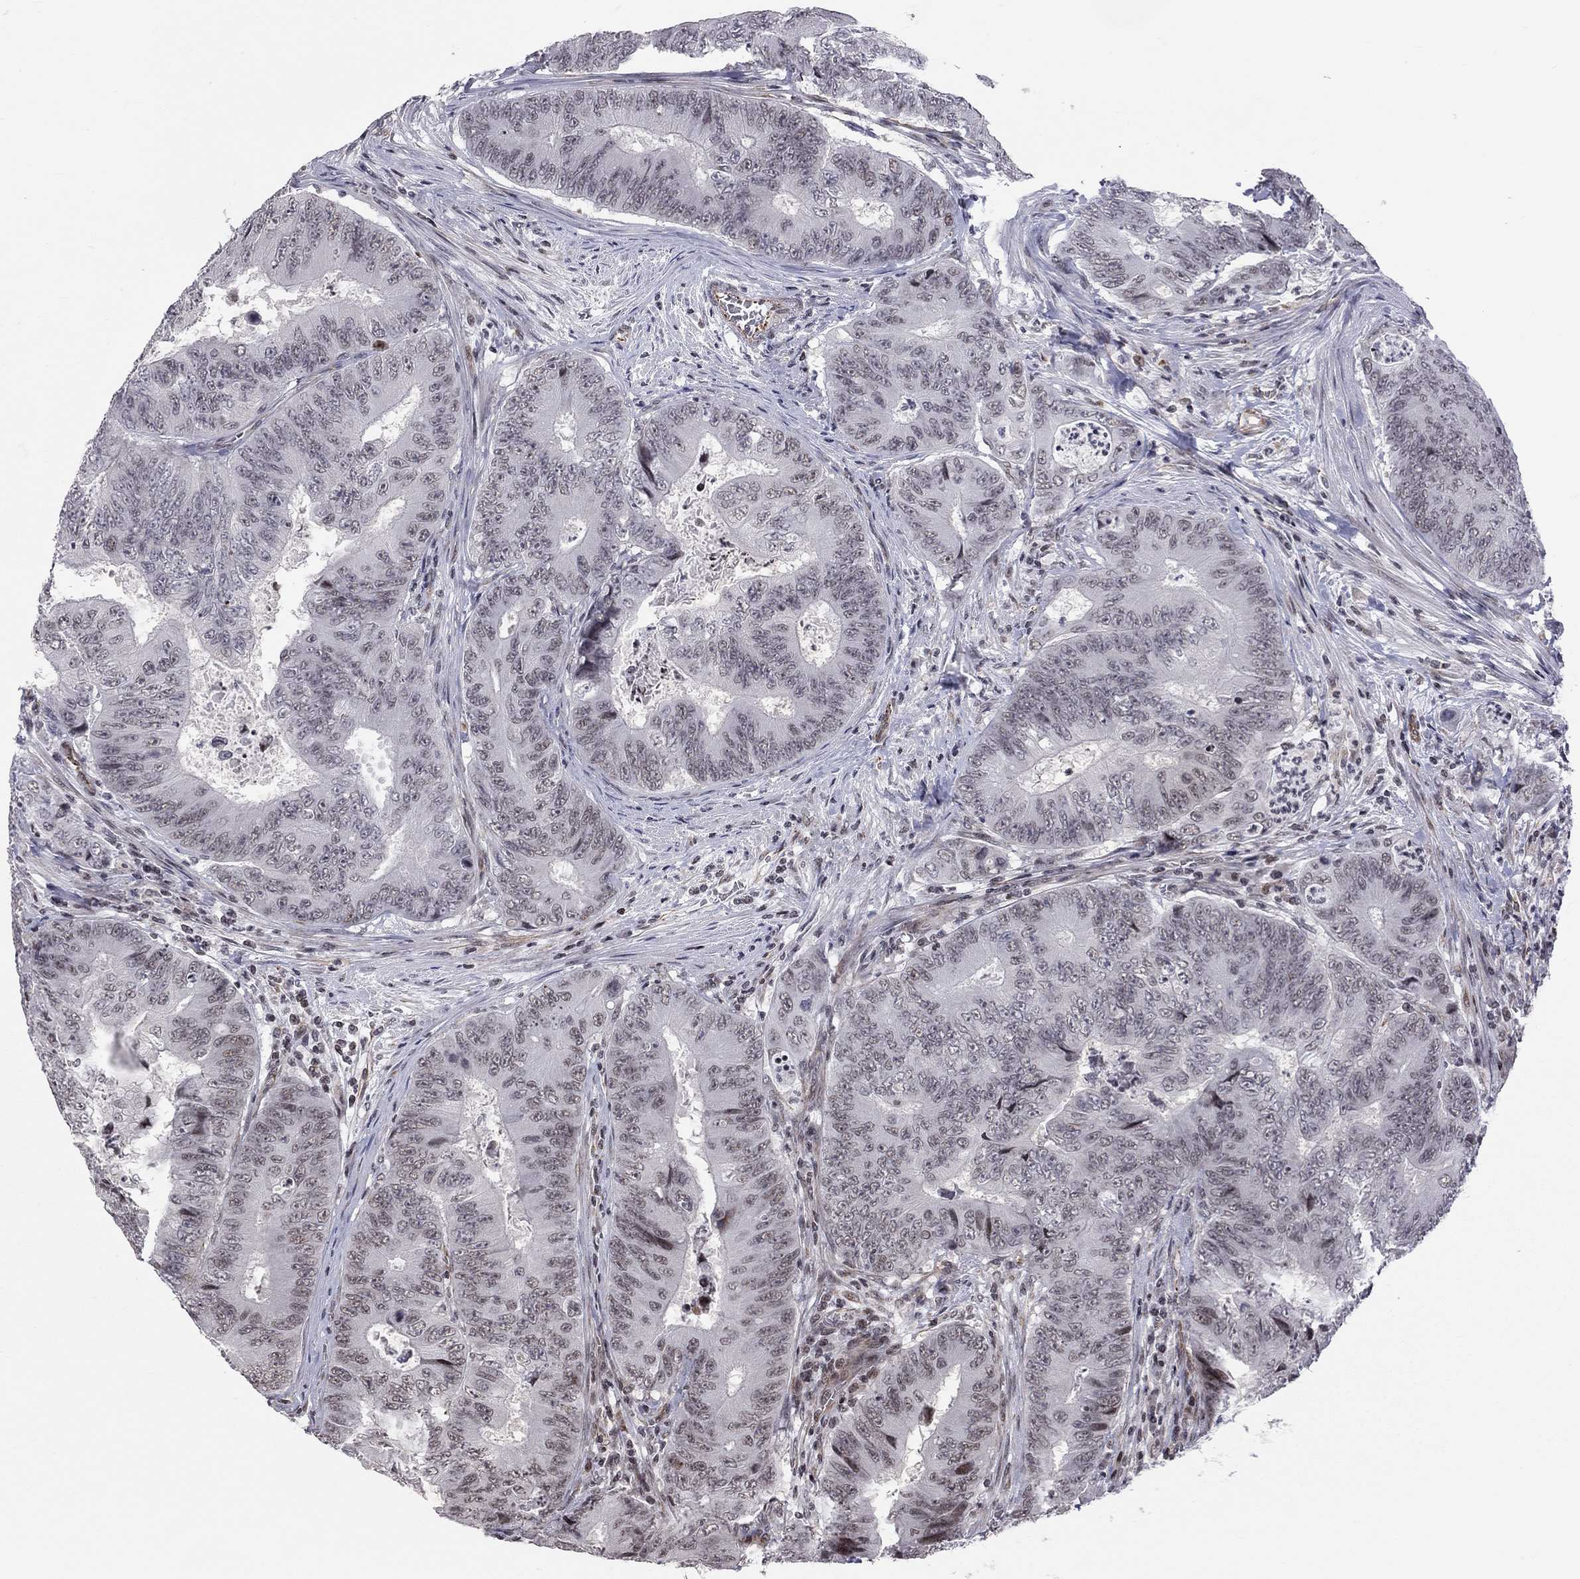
{"staining": {"intensity": "negative", "quantity": "none", "location": "none"}, "tissue": "colorectal cancer", "cell_type": "Tumor cells", "image_type": "cancer", "snomed": [{"axis": "morphology", "description": "Adenocarcinoma, NOS"}, {"axis": "topography", "description": "Colon"}], "caption": "Immunohistochemistry of colorectal cancer (adenocarcinoma) demonstrates no staining in tumor cells.", "gene": "MTNR1B", "patient": {"sex": "female", "age": 48}}